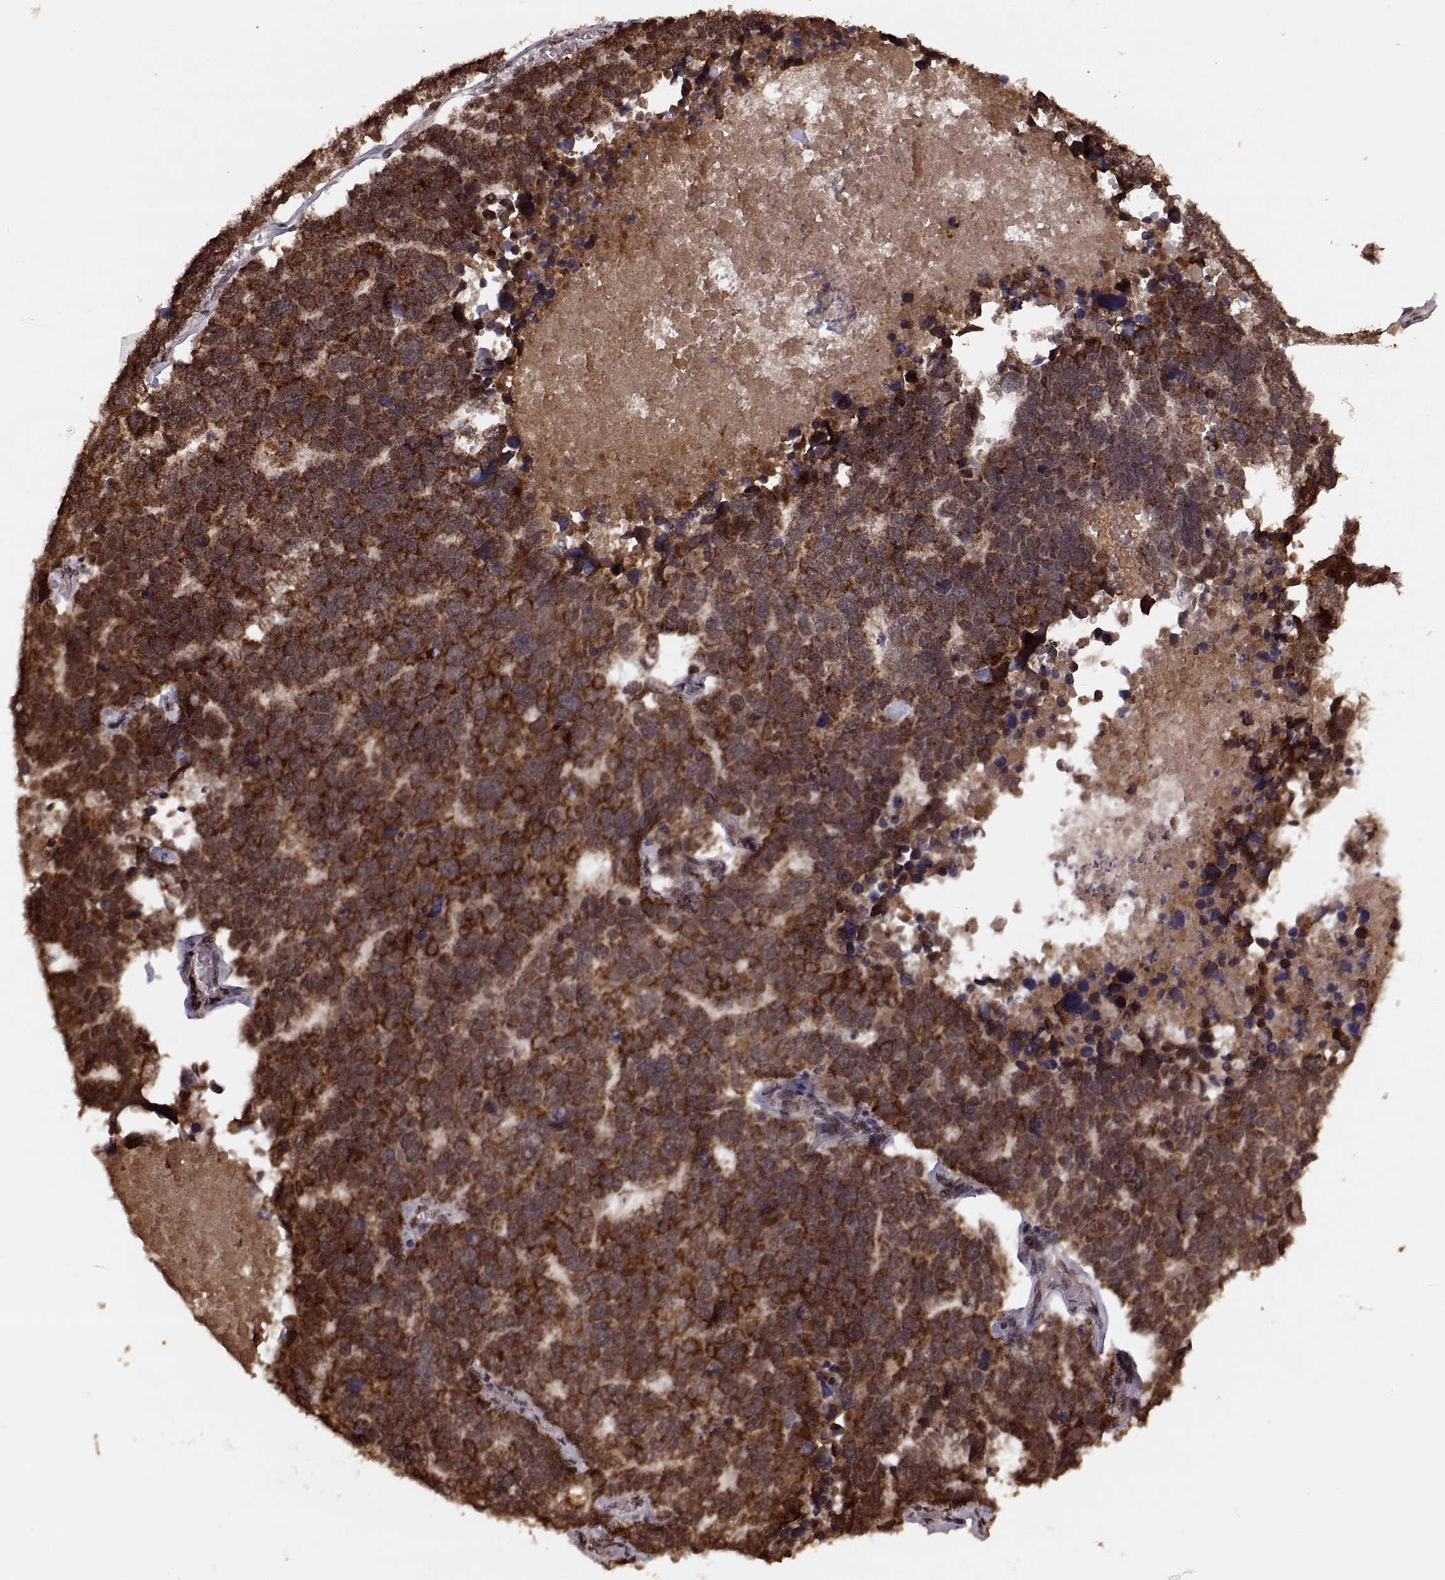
{"staining": {"intensity": "moderate", "quantity": ">75%", "location": "cytoplasmic/membranous,nuclear"}, "tissue": "stomach cancer", "cell_type": "Tumor cells", "image_type": "cancer", "snomed": [{"axis": "morphology", "description": "Adenocarcinoma, NOS"}, {"axis": "topography", "description": "Stomach"}], "caption": "This image exhibits immunohistochemistry staining of stomach cancer (adenocarcinoma), with medium moderate cytoplasmic/membranous and nuclear staining in about >75% of tumor cells.", "gene": "RFT1", "patient": {"sex": "male", "age": 69}}